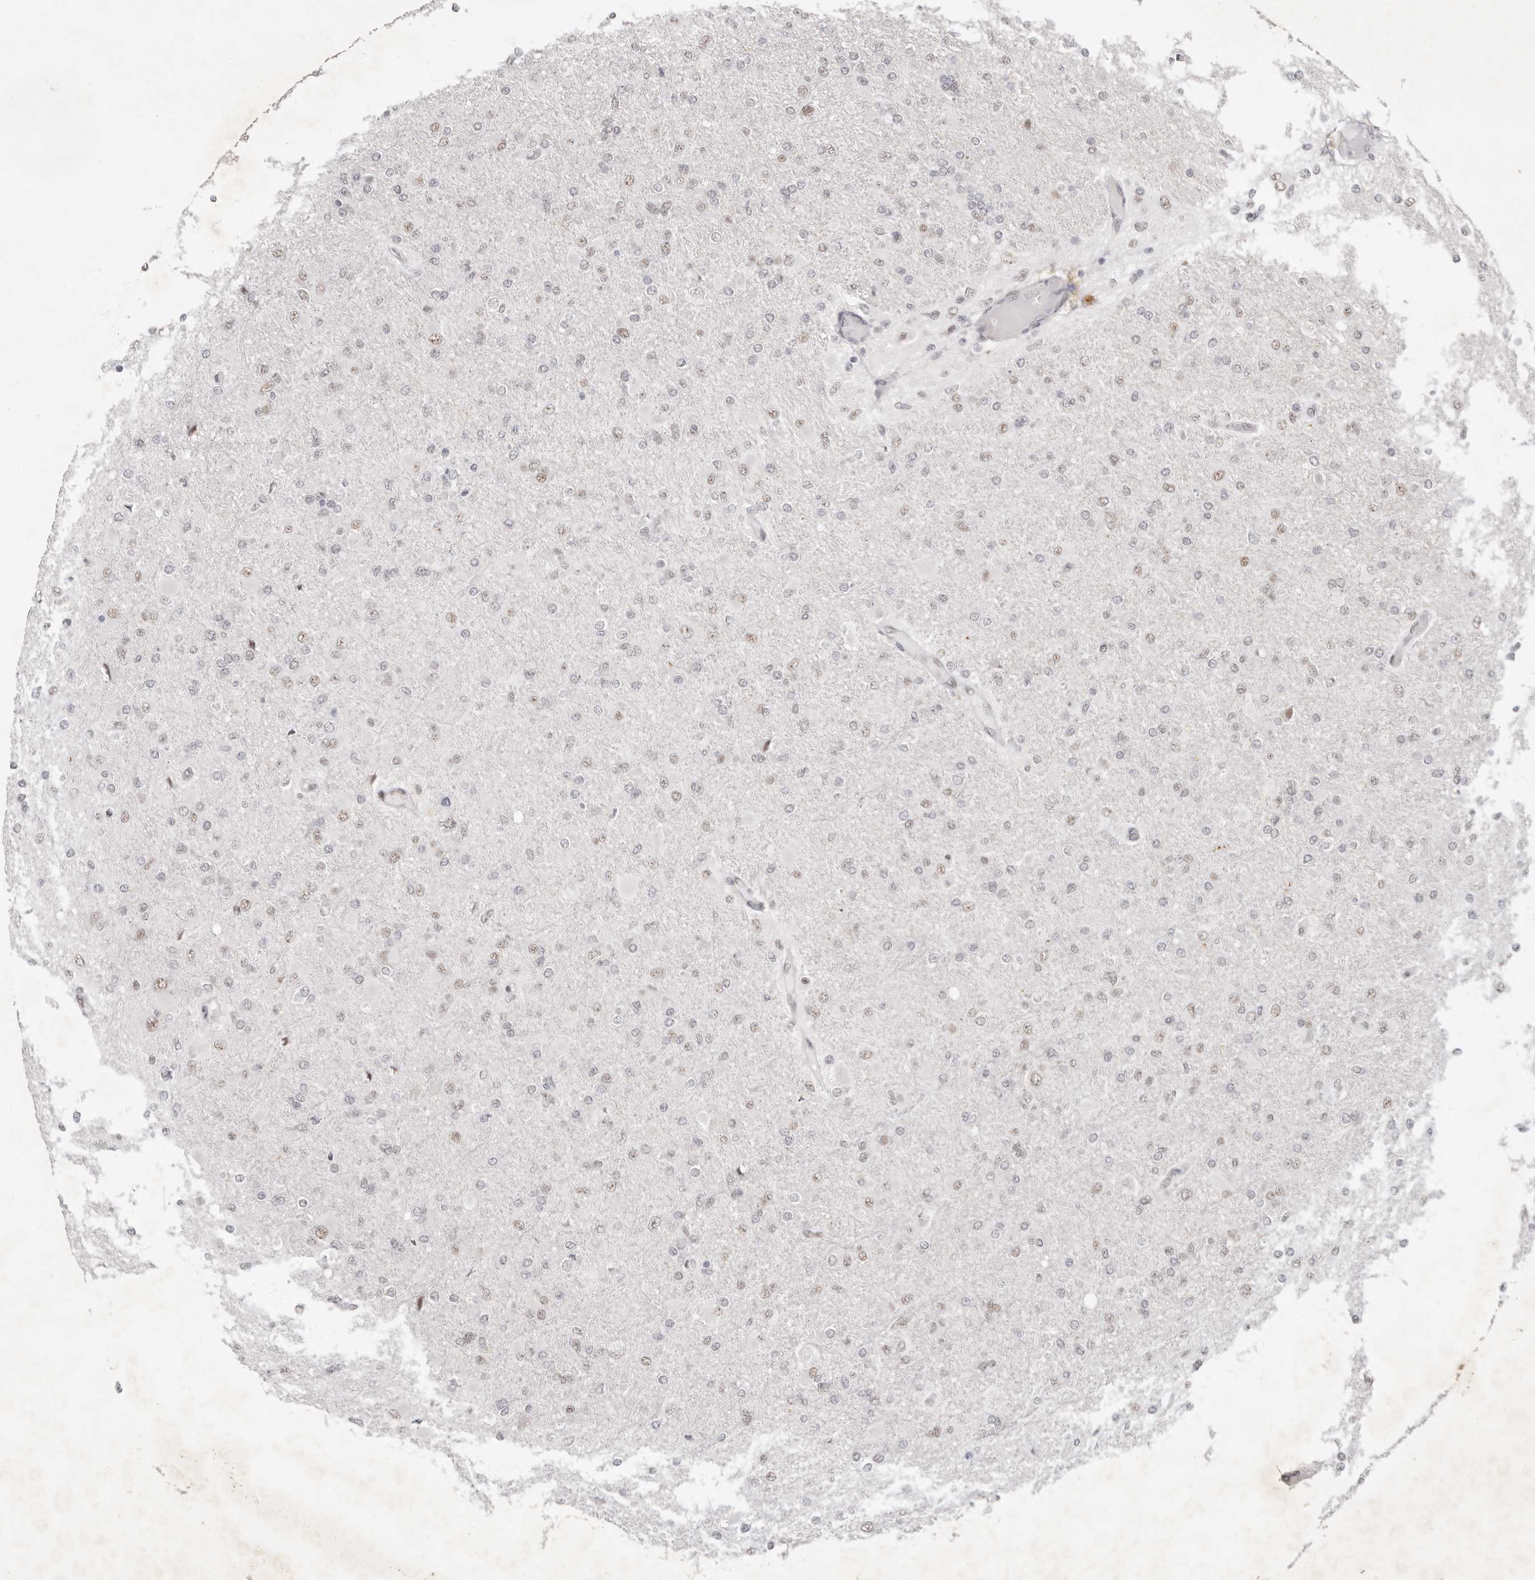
{"staining": {"intensity": "weak", "quantity": "<25%", "location": "nuclear"}, "tissue": "glioma", "cell_type": "Tumor cells", "image_type": "cancer", "snomed": [{"axis": "morphology", "description": "Glioma, malignant, High grade"}, {"axis": "topography", "description": "Cerebral cortex"}], "caption": "IHC photomicrograph of malignant glioma (high-grade) stained for a protein (brown), which shows no expression in tumor cells.", "gene": "LARP7", "patient": {"sex": "female", "age": 36}}